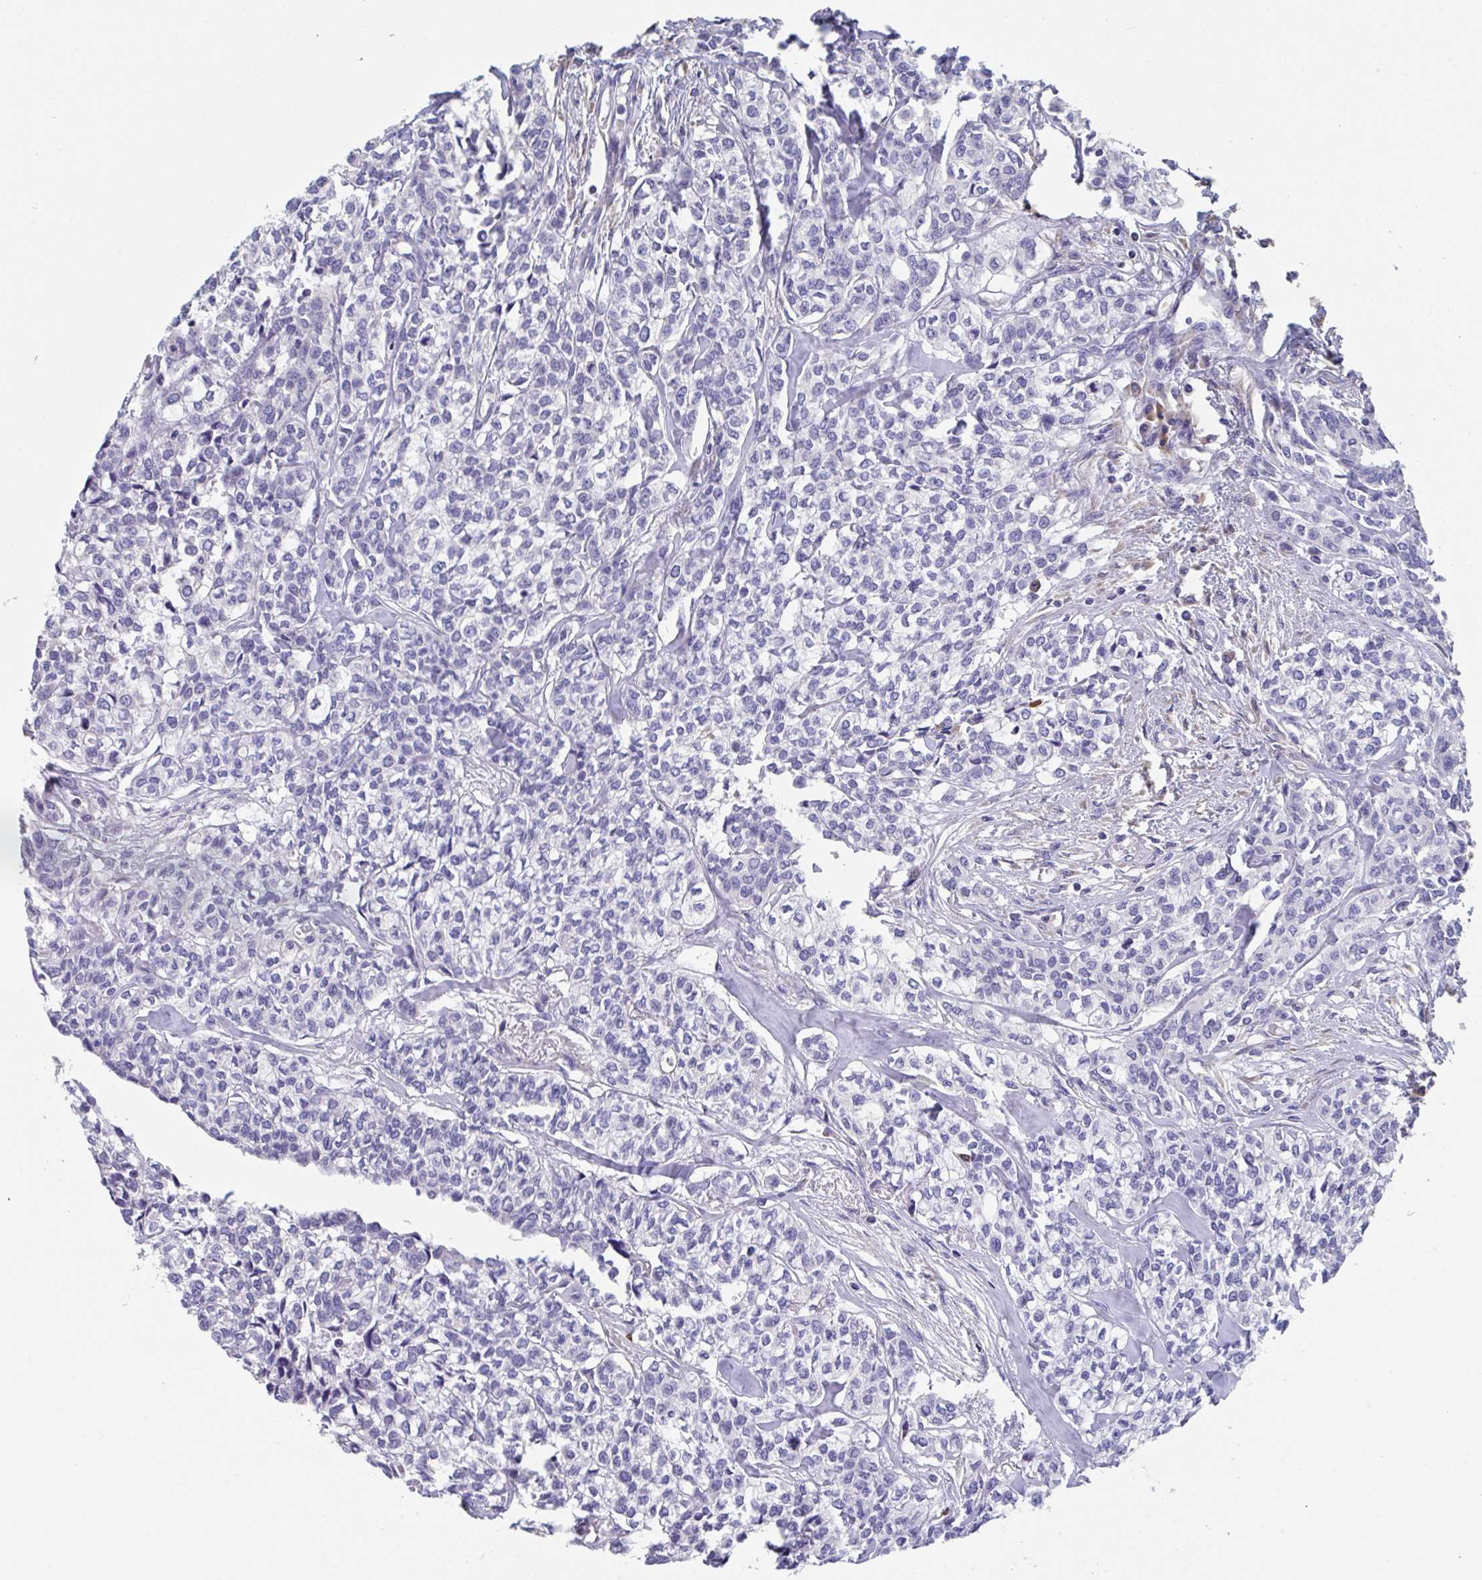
{"staining": {"intensity": "negative", "quantity": "none", "location": "none"}, "tissue": "head and neck cancer", "cell_type": "Tumor cells", "image_type": "cancer", "snomed": [{"axis": "morphology", "description": "Adenocarcinoma, NOS"}, {"axis": "topography", "description": "Head-Neck"}], "caption": "Head and neck adenocarcinoma was stained to show a protein in brown. There is no significant expression in tumor cells.", "gene": "LRRC58", "patient": {"sex": "male", "age": 81}}